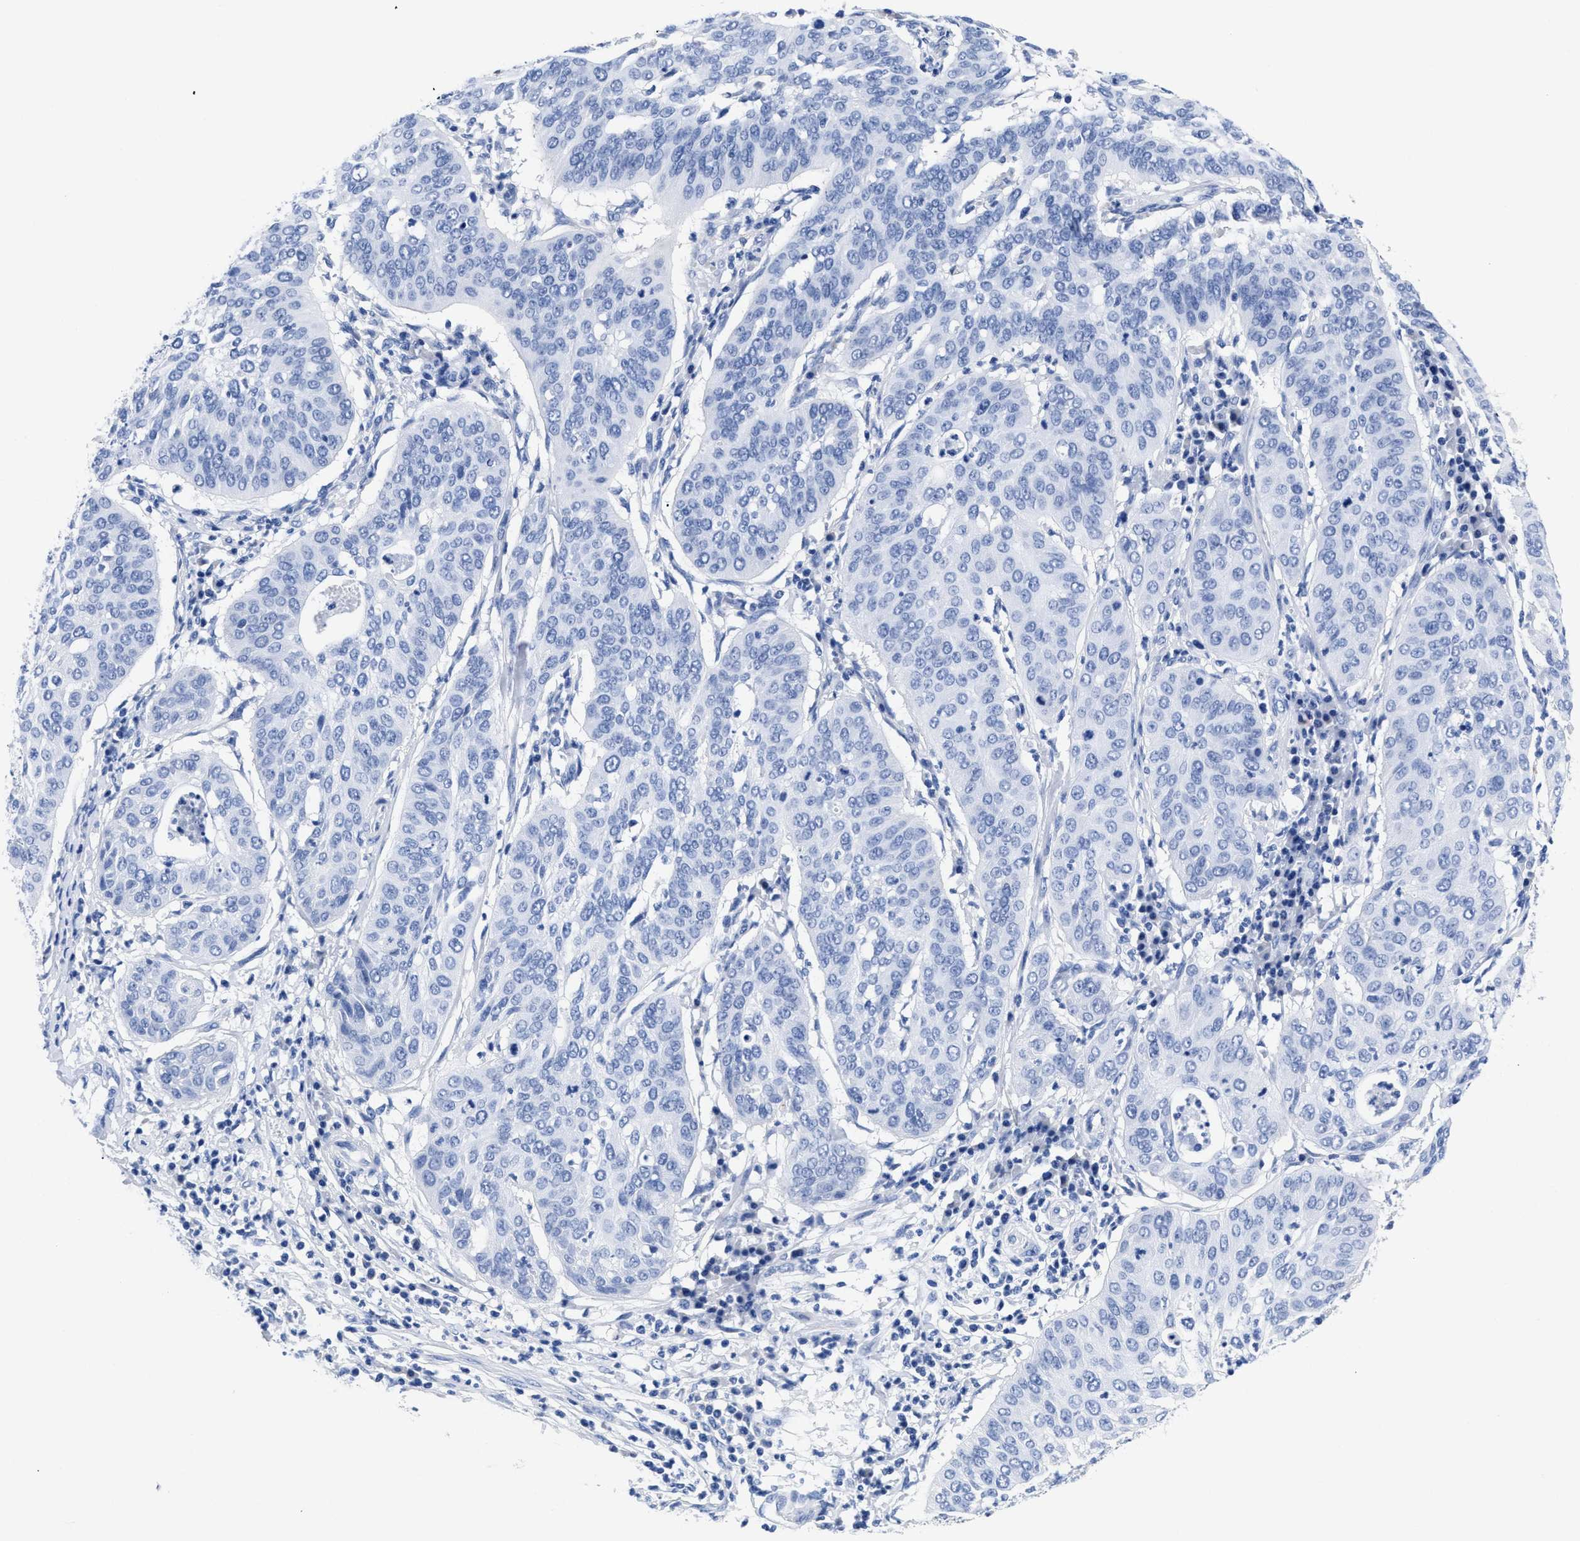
{"staining": {"intensity": "negative", "quantity": "none", "location": "none"}, "tissue": "cervical cancer", "cell_type": "Tumor cells", "image_type": "cancer", "snomed": [{"axis": "morphology", "description": "Normal tissue, NOS"}, {"axis": "morphology", "description": "Squamous cell carcinoma, NOS"}, {"axis": "topography", "description": "Cervix"}], "caption": "The immunohistochemistry (IHC) image has no significant positivity in tumor cells of squamous cell carcinoma (cervical) tissue.", "gene": "TREML1", "patient": {"sex": "female", "age": 39}}